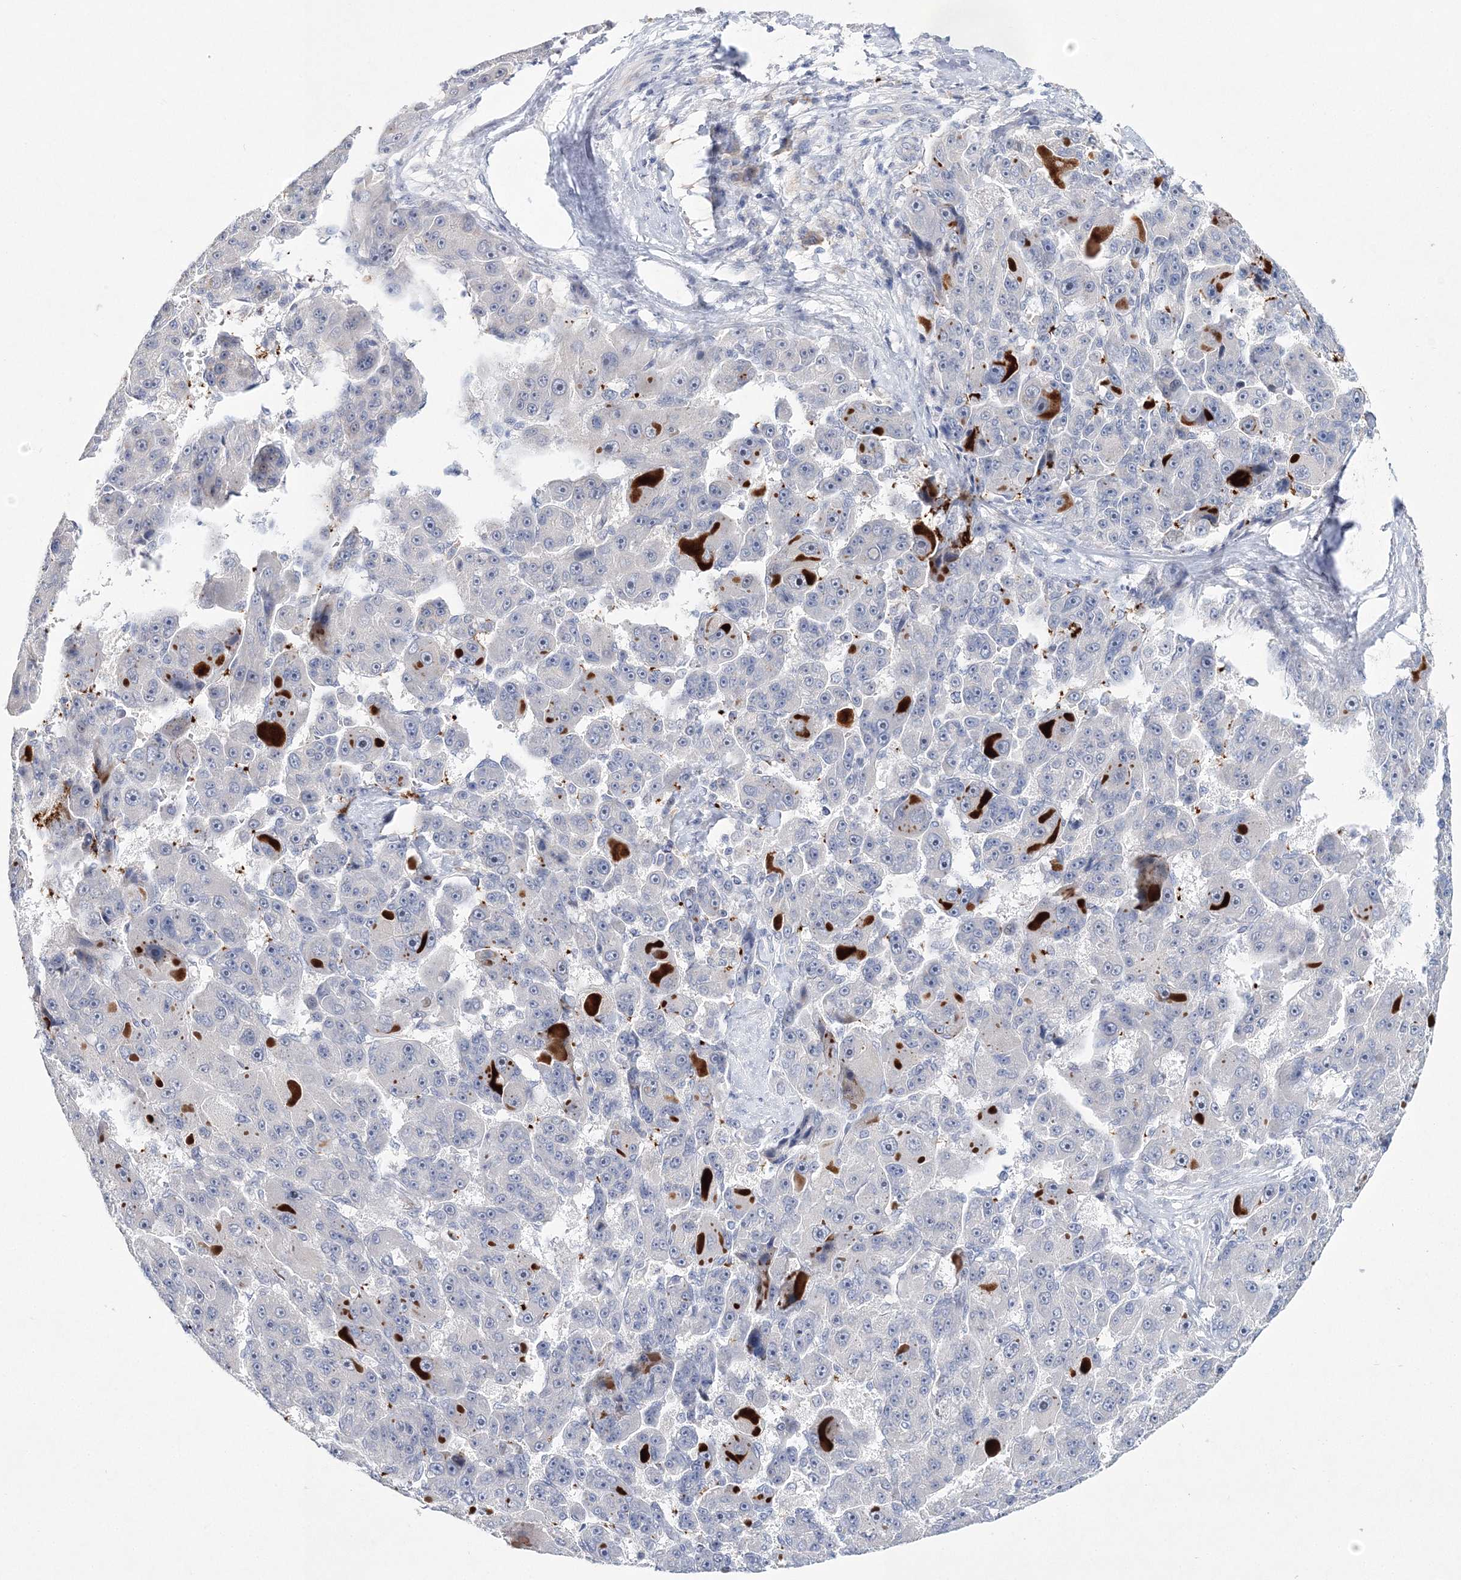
{"staining": {"intensity": "negative", "quantity": "none", "location": "none"}, "tissue": "liver cancer", "cell_type": "Tumor cells", "image_type": "cancer", "snomed": [{"axis": "morphology", "description": "Carcinoma, Hepatocellular, NOS"}, {"axis": "topography", "description": "Liver"}], "caption": "Human liver cancer (hepatocellular carcinoma) stained for a protein using IHC shows no expression in tumor cells.", "gene": "MYOZ2", "patient": {"sex": "male", "age": 76}}